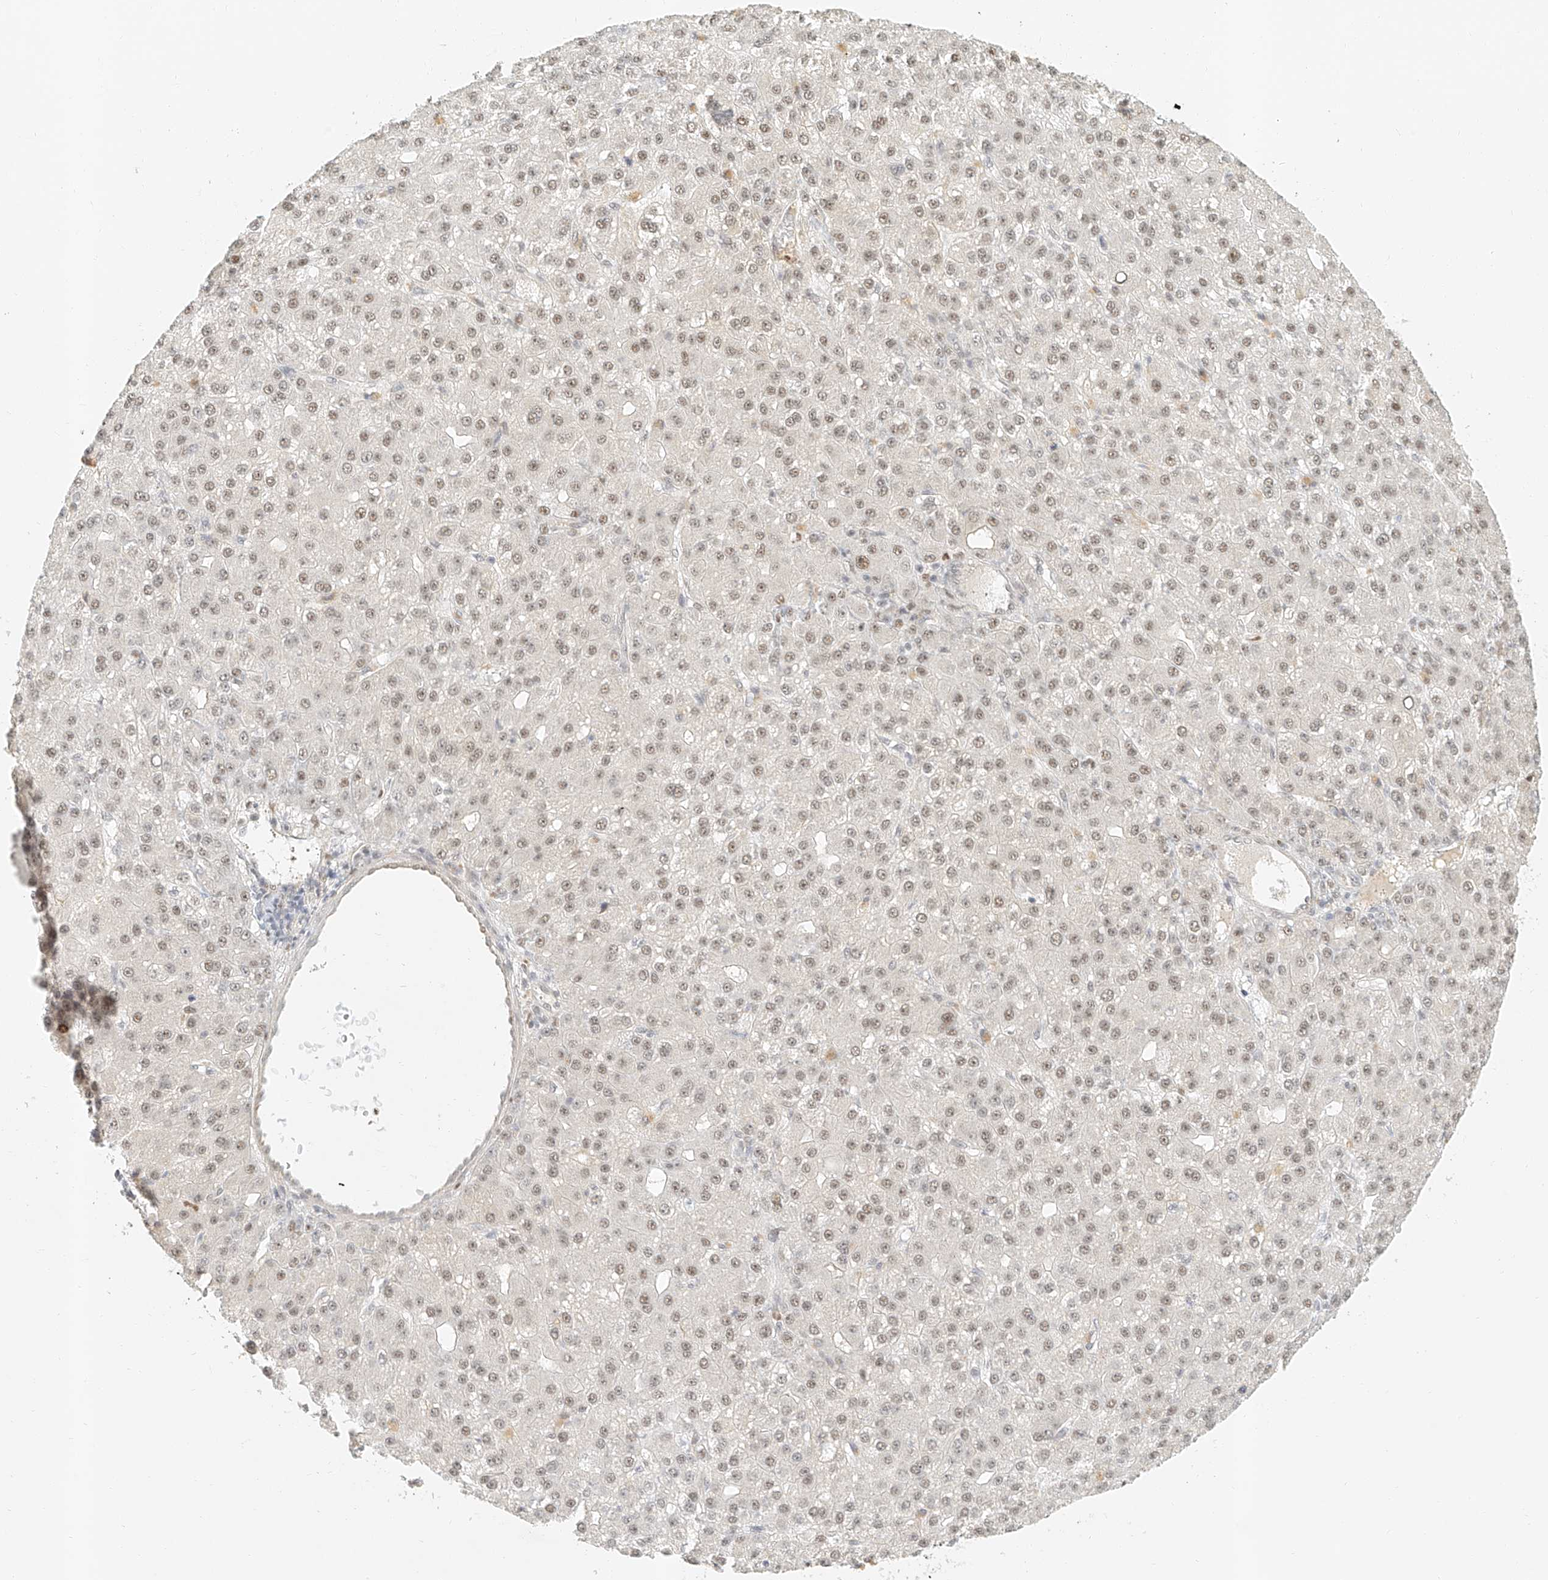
{"staining": {"intensity": "weak", "quantity": ">75%", "location": "nuclear"}, "tissue": "liver cancer", "cell_type": "Tumor cells", "image_type": "cancer", "snomed": [{"axis": "morphology", "description": "Carcinoma, Hepatocellular, NOS"}, {"axis": "topography", "description": "Liver"}], "caption": "DAB (3,3'-diaminobenzidine) immunohistochemical staining of human hepatocellular carcinoma (liver) reveals weak nuclear protein positivity in about >75% of tumor cells. (IHC, brightfield microscopy, high magnification).", "gene": "CXorf58", "patient": {"sex": "male", "age": 67}}